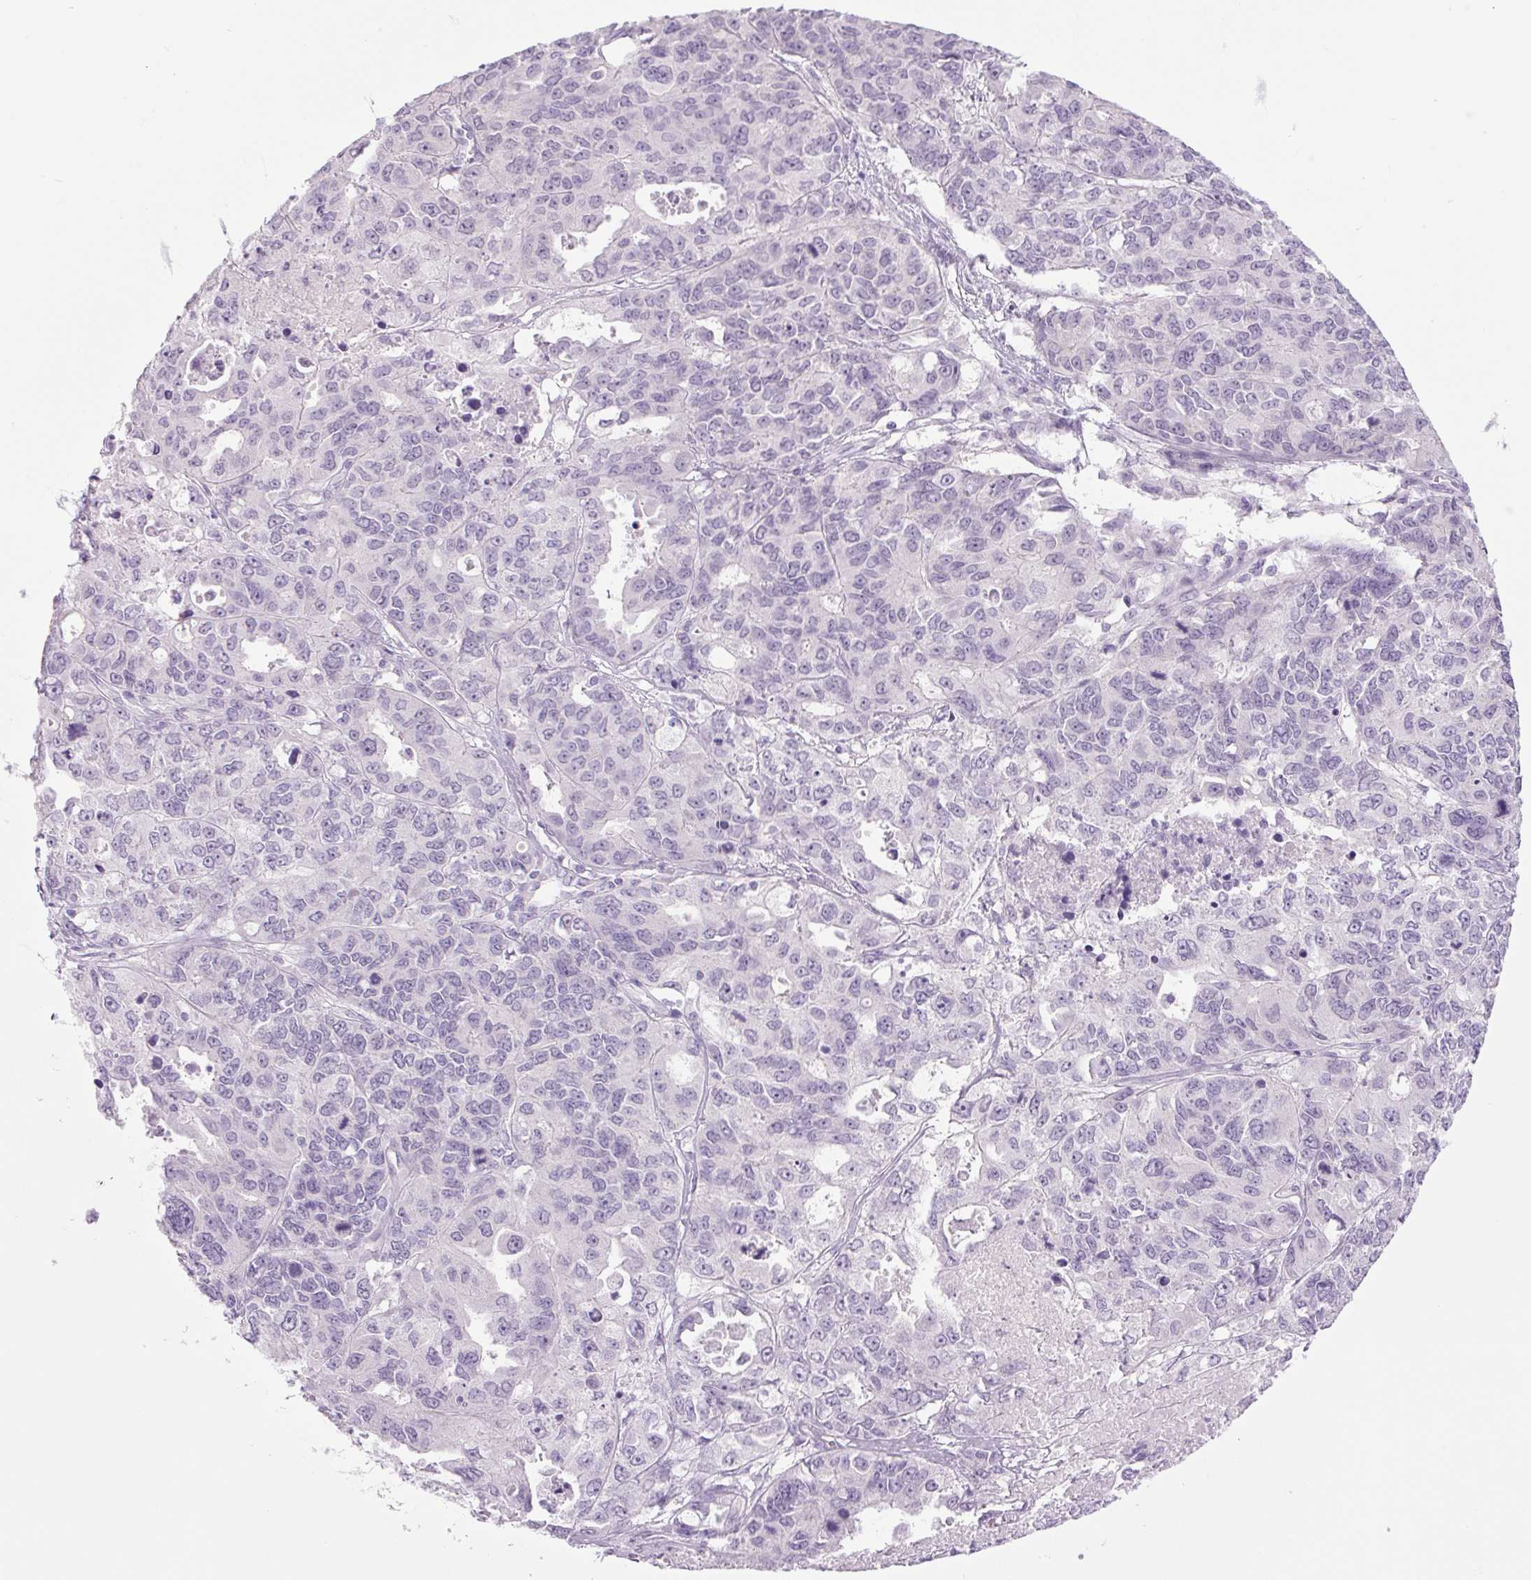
{"staining": {"intensity": "negative", "quantity": "none", "location": "none"}, "tissue": "endometrial cancer", "cell_type": "Tumor cells", "image_type": "cancer", "snomed": [{"axis": "morphology", "description": "Adenocarcinoma, NOS"}, {"axis": "topography", "description": "Uterus"}], "caption": "This is an IHC image of human endometrial cancer. There is no expression in tumor cells.", "gene": "COL9A2", "patient": {"sex": "female", "age": 79}}